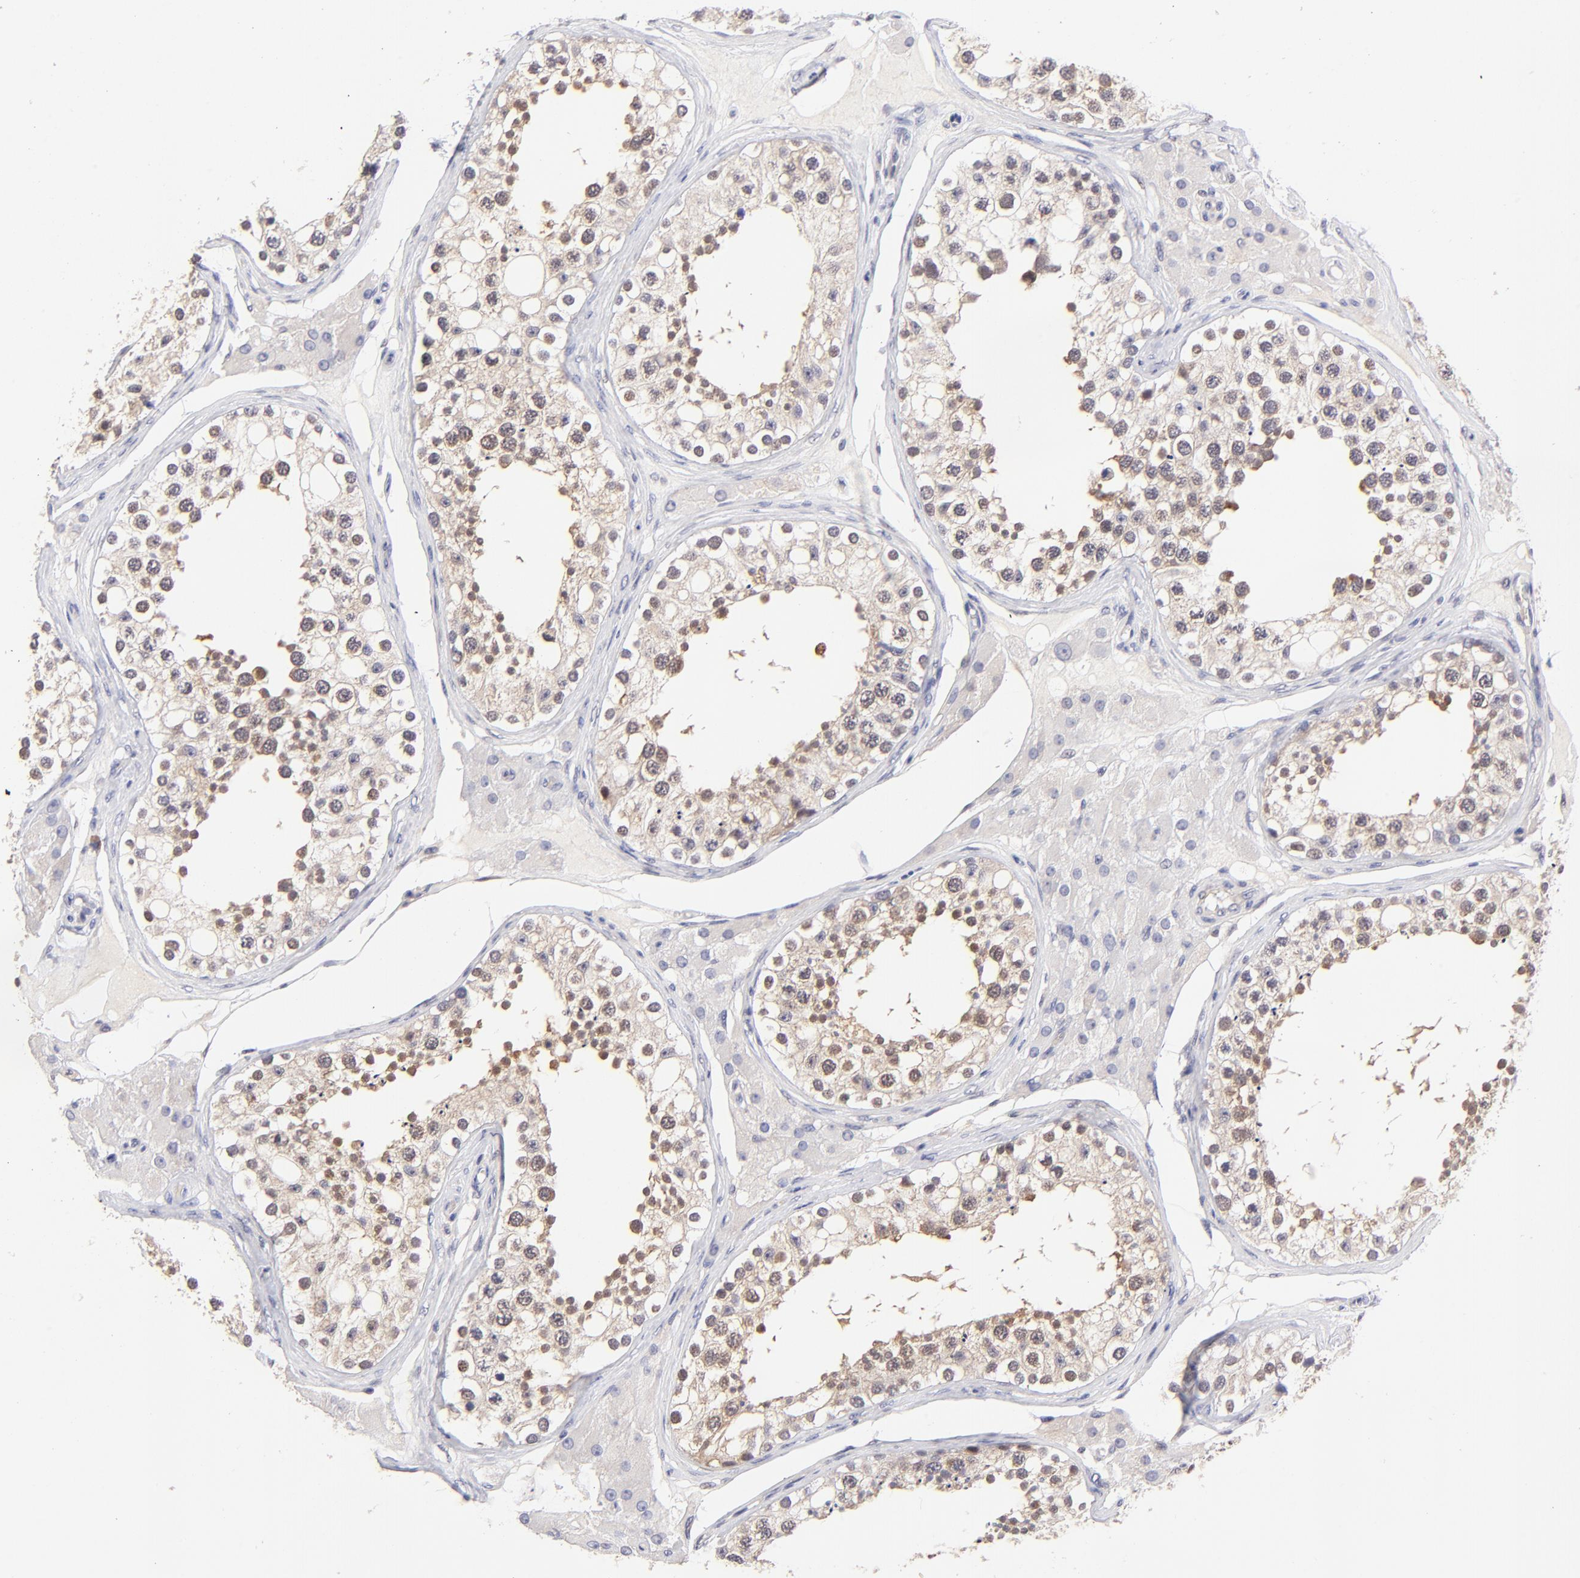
{"staining": {"intensity": "moderate", "quantity": "25%-75%", "location": "cytoplasmic/membranous,nuclear"}, "tissue": "testis", "cell_type": "Cells in seminiferous ducts", "image_type": "normal", "snomed": [{"axis": "morphology", "description": "Normal tissue, NOS"}, {"axis": "topography", "description": "Testis"}], "caption": "Testis stained with IHC demonstrates moderate cytoplasmic/membranous,nuclear staining in about 25%-75% of cells in seminiferous ducts. Immunohistochemistry (ihc) stains the protein in brown and the nuclei are stained blue.", "gene": "ZNF155", "patient": {"sex": "male", "age": 68}}